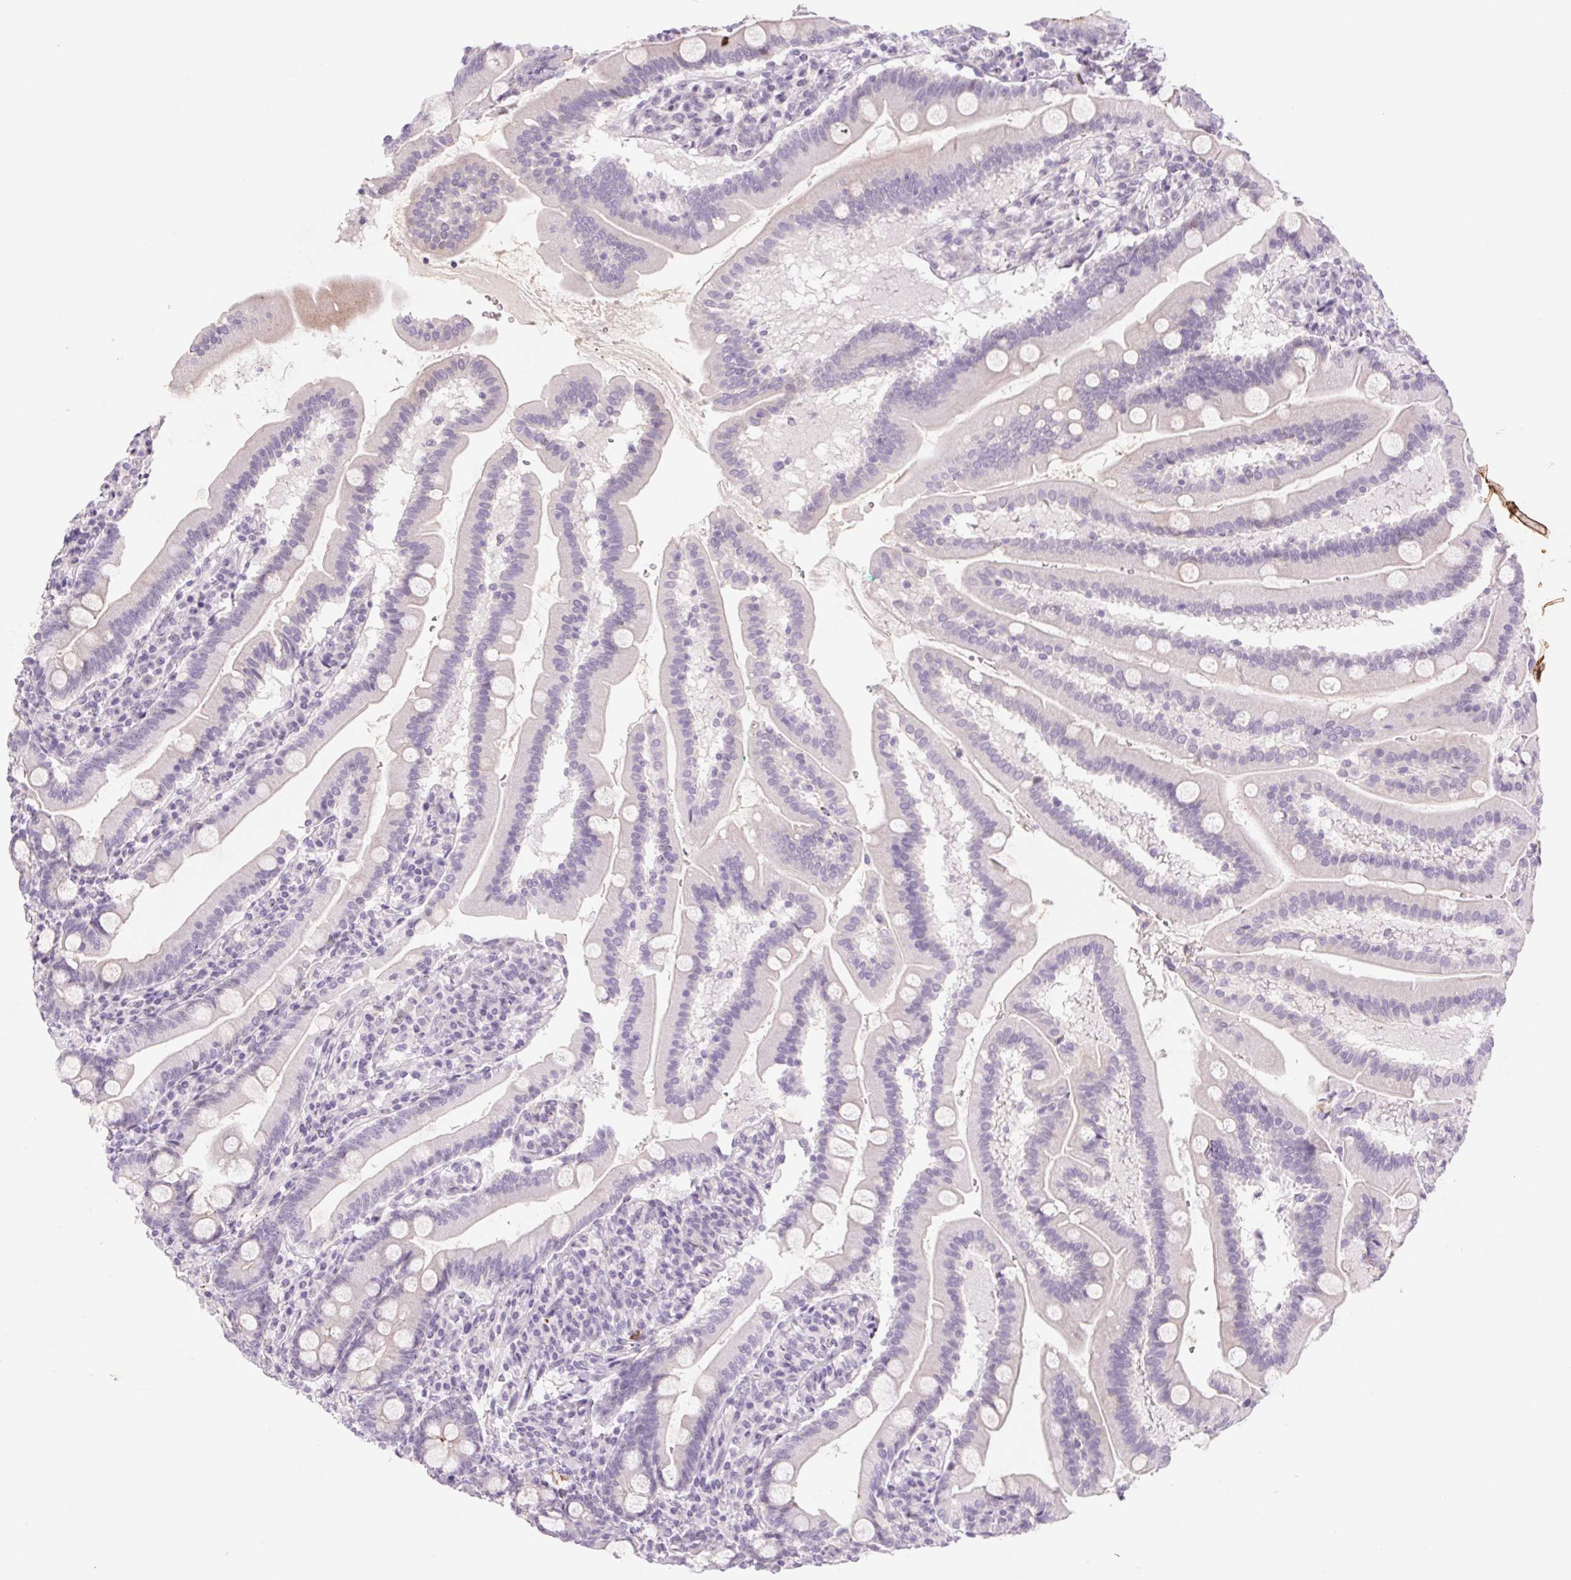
{"staining": {"intensity": "moderate", "quantity": "25%-75%", "location": "cytoplasmic/membranous"}, "tissue": "duodenum", "cell_type": "Glandular cells", "image_type": "normal", "snomed": [{"axis": "morphology", "description": "Normal tissue, NOS"}, {"axis": "topography", "description": "Duodenum"}], "caption": "An image showing moderate cytoplasmic/membranous positivity in about 25%-75% of glandular cells in benign duodenum, as visualized by brown immunohistochemical staining.", "gene": "KRT1", "patient": {"sex": "female", "age": 67}}